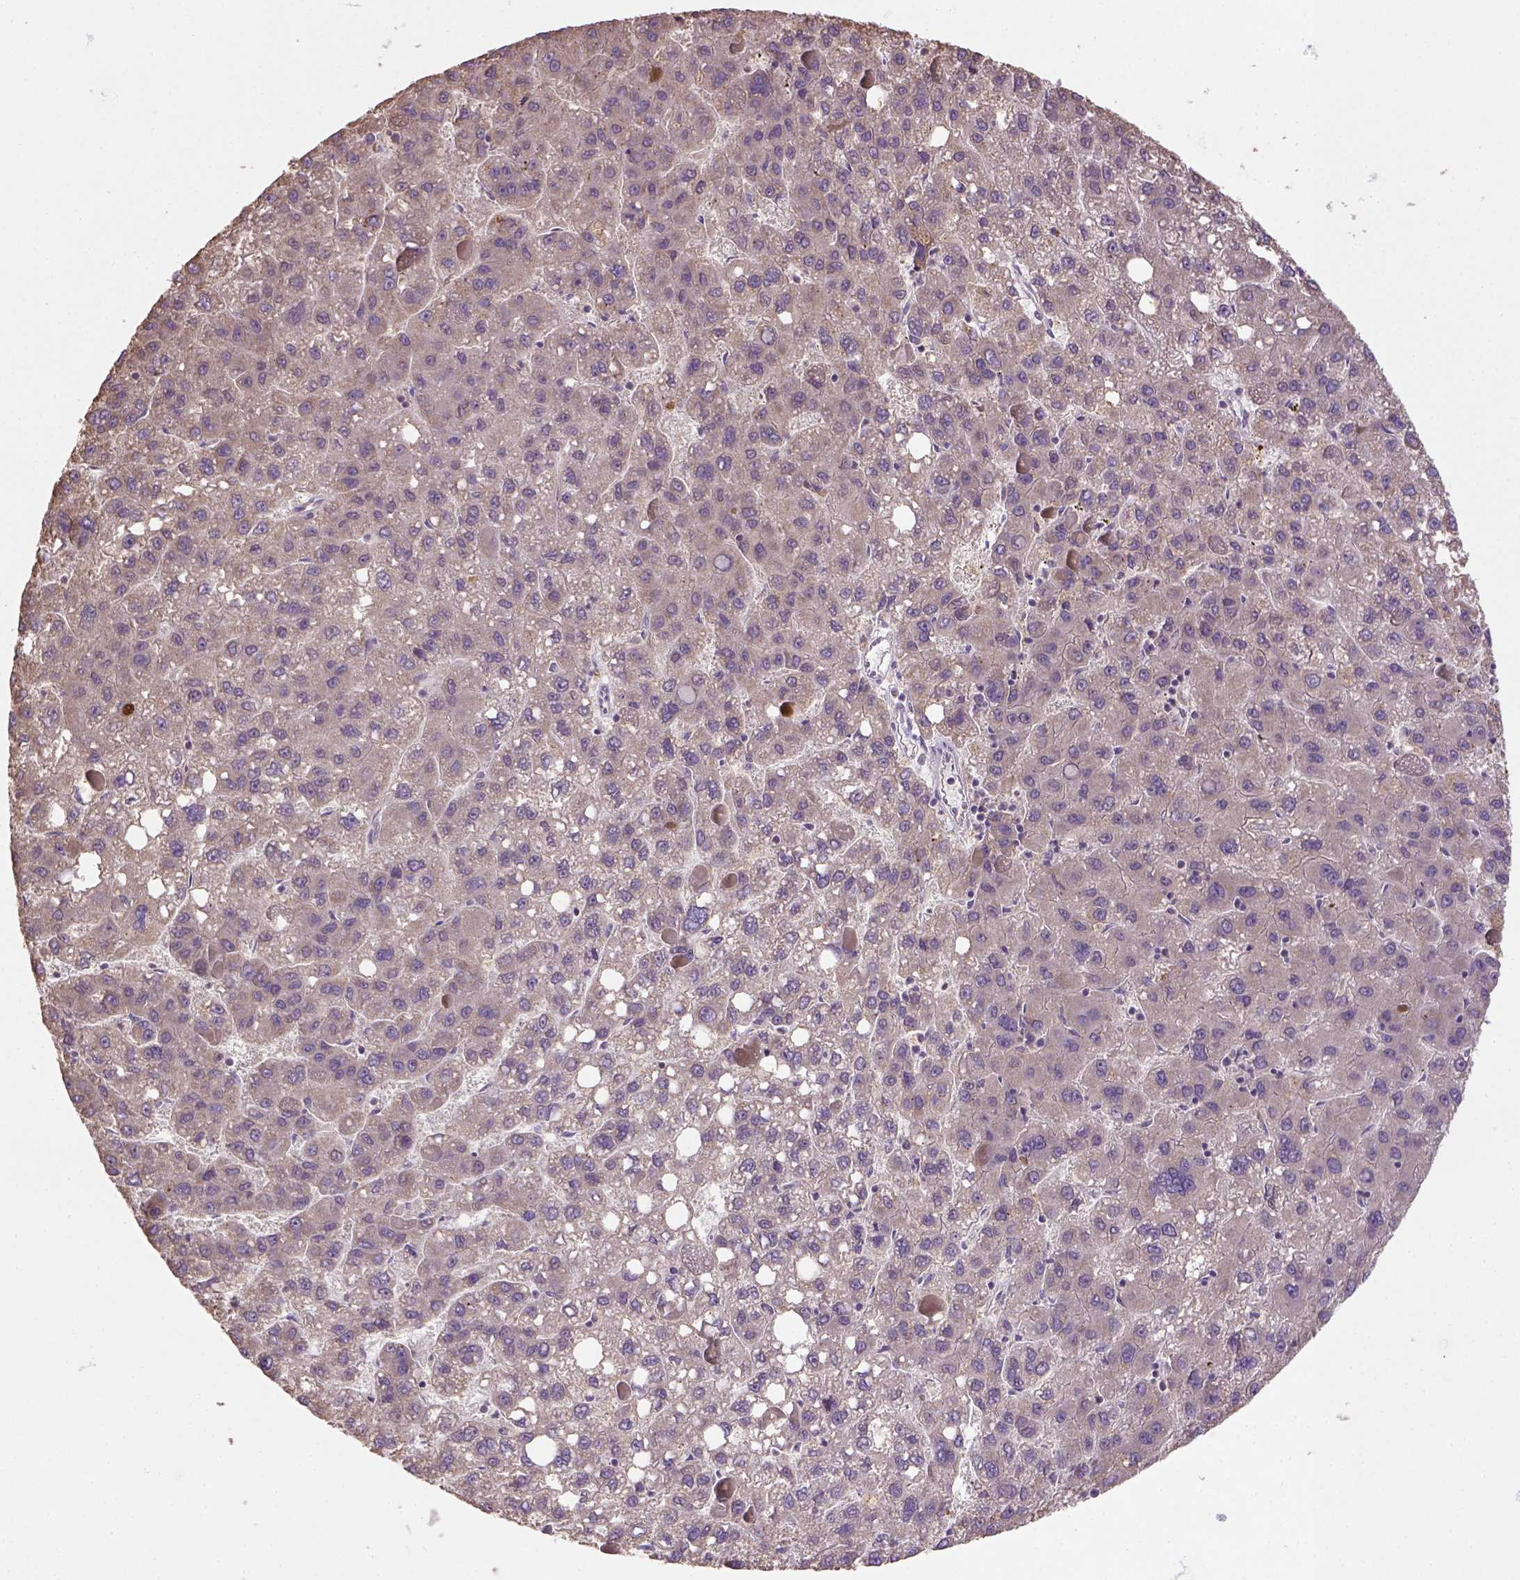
{"staining": {"intensity": "weak", "quantity": ">75%", "location": "cytoplasmic/membranous"}, "tissue": "liver cancer", "cell_type": "Tumor cells", "image_type": "cancer", "snomed": [{"axis": "morphology", "description": "Carcinoma, Hepatocellular, NOS"}, {"axis": "topography", "description": "Liver"}], "caption": "Approximately >75% of tumor cells in liver cancer (hepatocellular carcinoma) exhibit weak cytoplasmic/membranous protein positivity as visualized by brown immunohistochemical staining.", "gene": "NUDT10", "patient": {"sex": "female", "age": 82}}